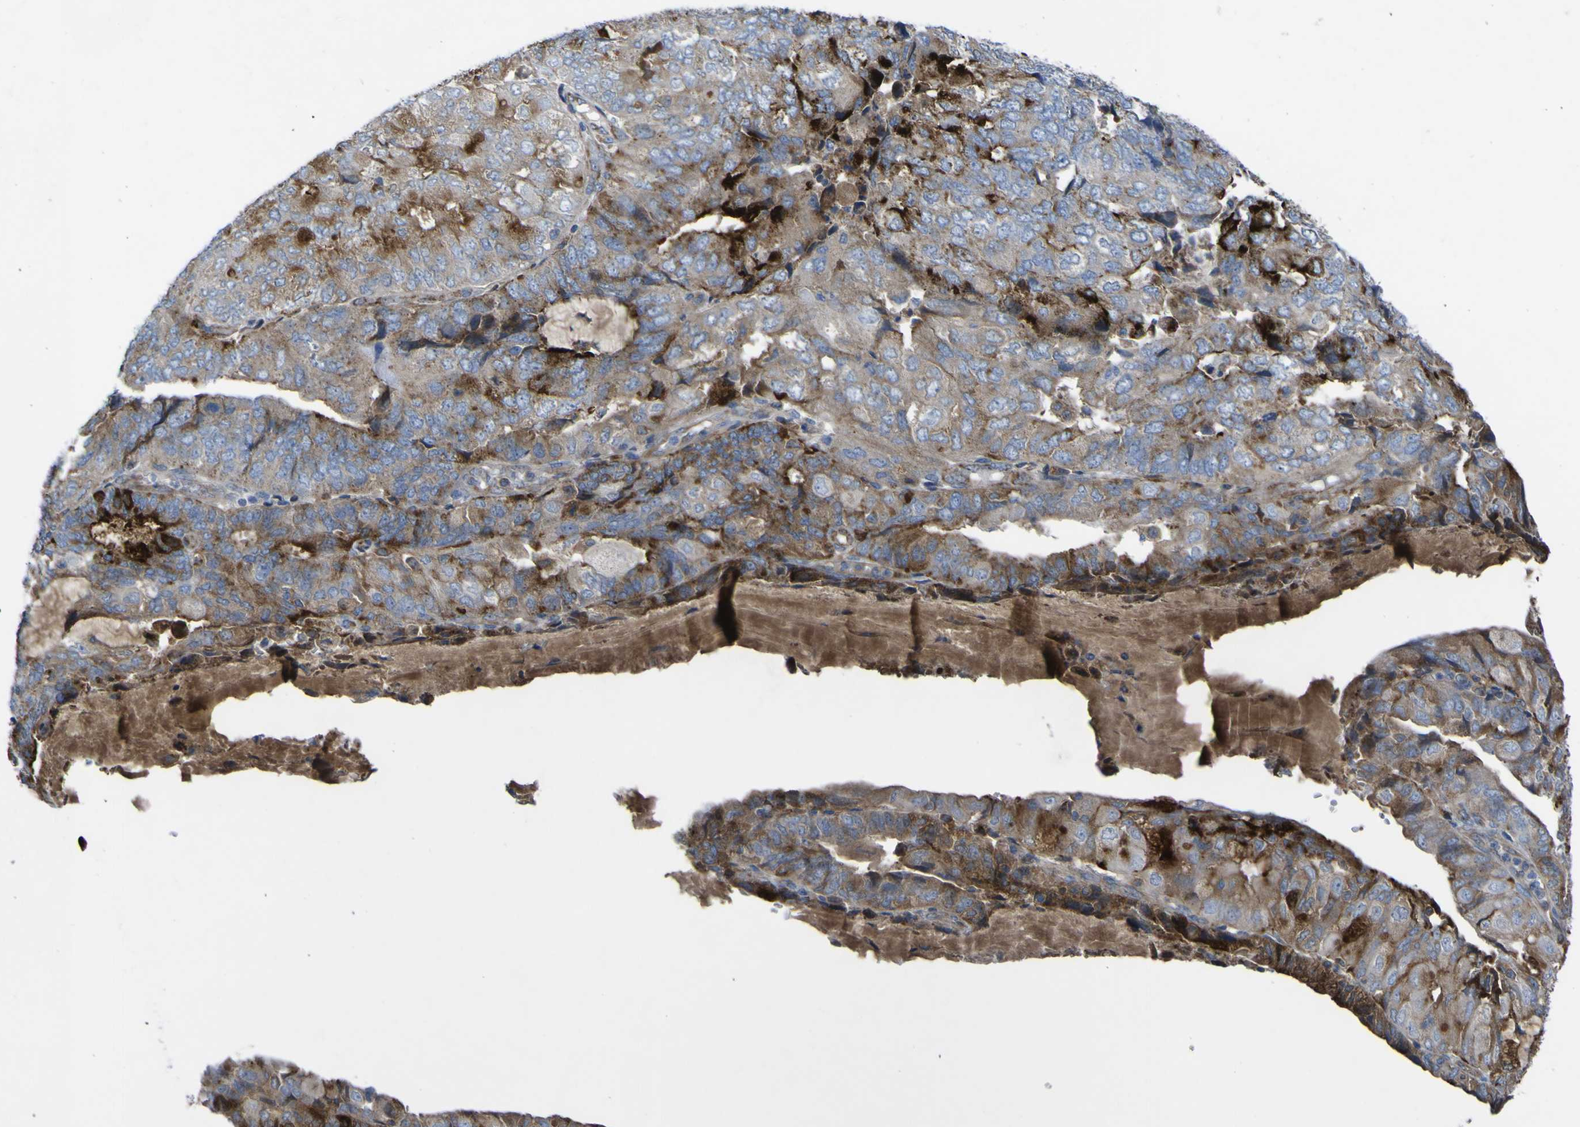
{"staining": {"intensity": "strong", "quantity": "25%-75%", "location": "cytoplasmic/membranous"}, "tissue": "endometrial cancer", "cell_type": "Tumor cells", "image_type": "cancer", "snomed": [{"axis": "morphology", "description": "Adenocarcinoma, NOS"}, {"axis": "topography", "description": "Endometrium"}], "caption": "Endometrial cancer tissue demonstrates strong cytoplasmic/membranous expression in about 25%-75% of tumor cells", "gene": "CST3", "patient": {"sex": "female", "age": 81}}